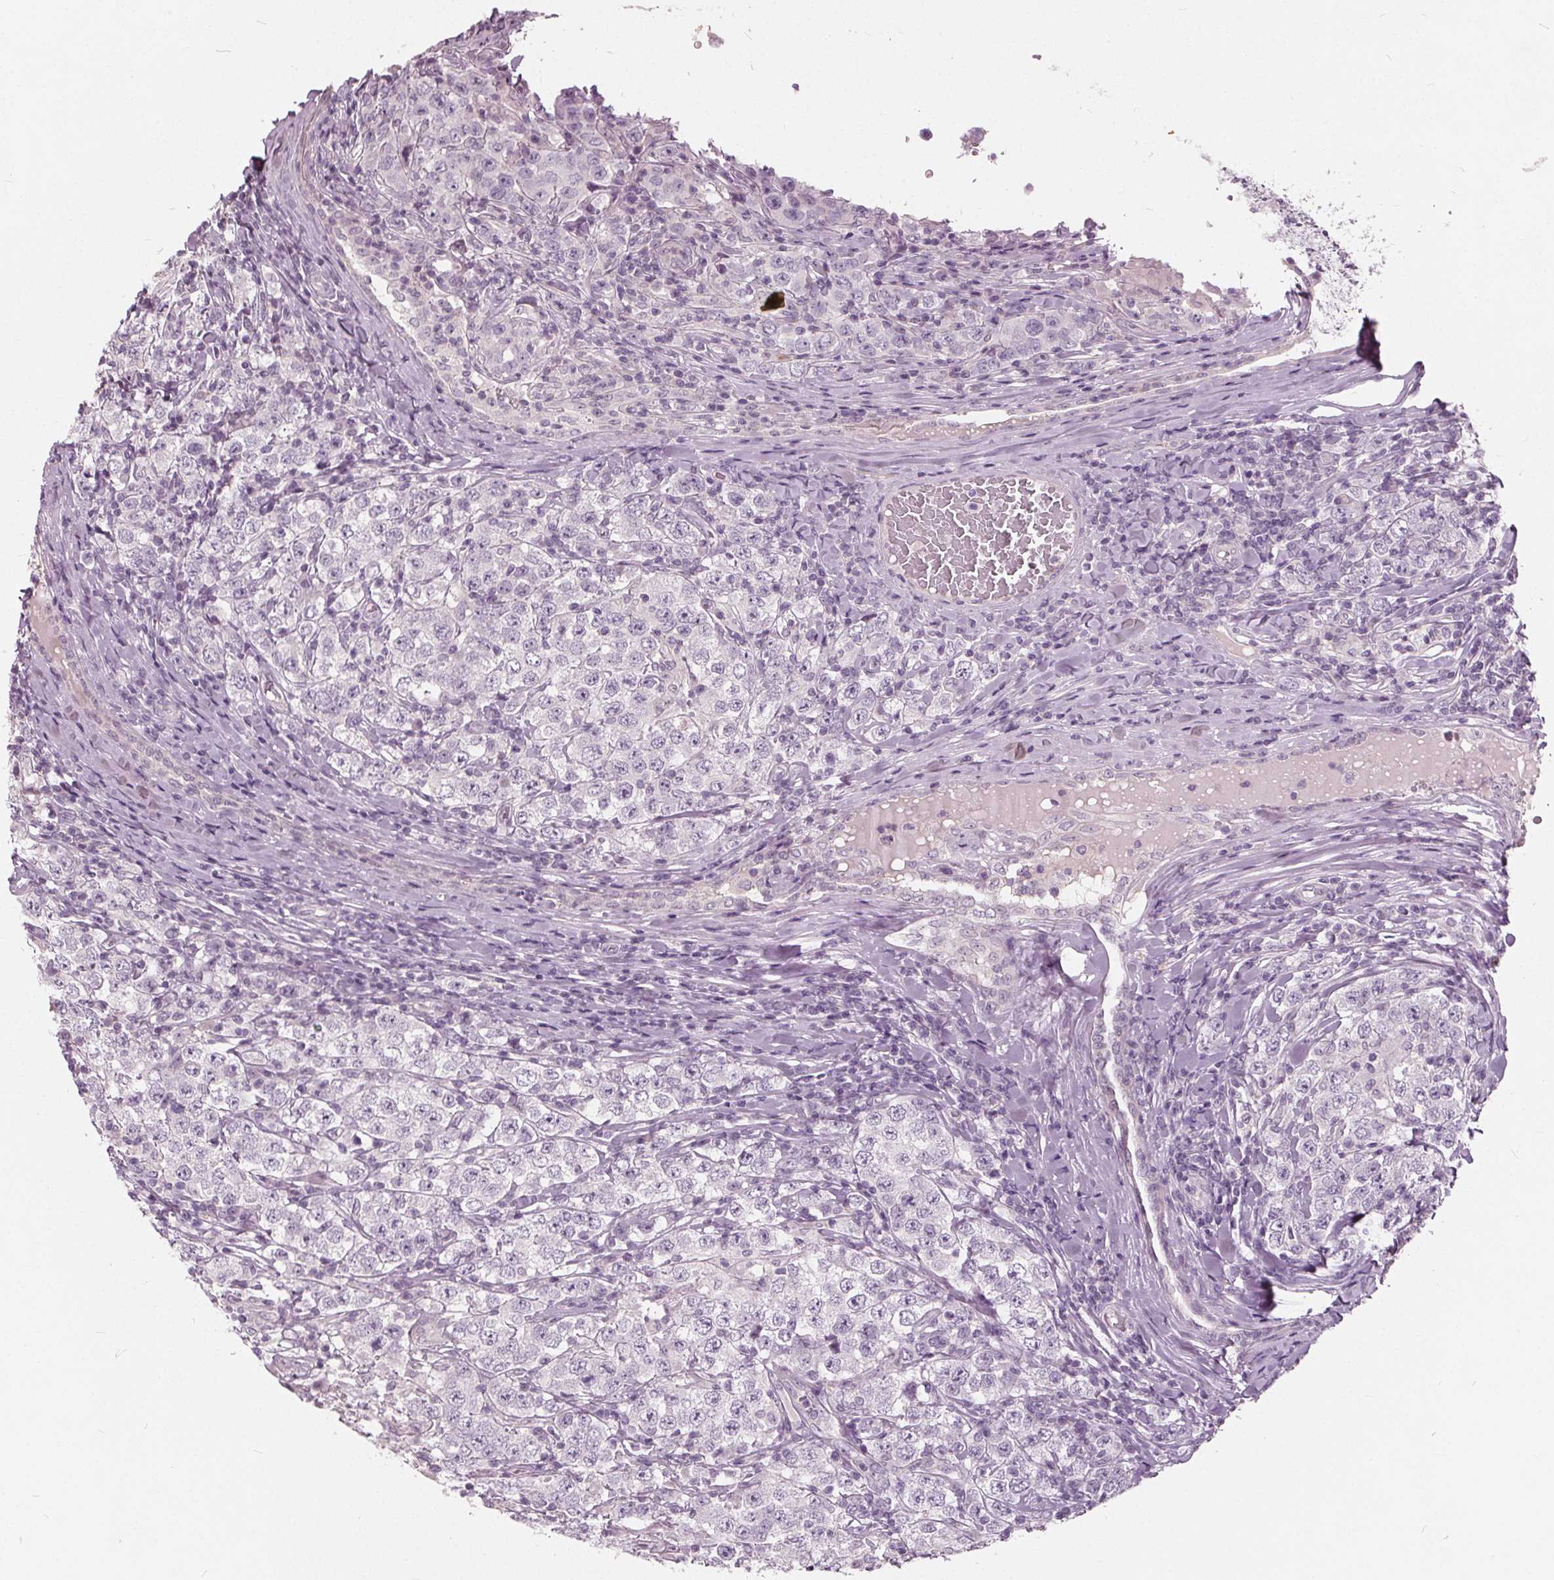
{"staining": {"intensity": "negative", "quantity": "none", "location": "none"}, "tissue": "testis cancer", "cell_type": "Tumor cells", "image_type": "cancer", "snomed": [{"axis": "morphology", "description": "Seminoma, NOS"}, {"axis": "morphology", "description": "Carcinoma, Embryonal, NOS"}, {"axis": "topography", "description": "Testis"}], "caption": "Immunohistochemistry micrograph of neoplastic tissue: testis cancer (seminoma) stained with DAB demonstrates no significant protein expression in tumor cells.", "gene": "TKFC", "patient": {"sex": "male", "age": 41}}